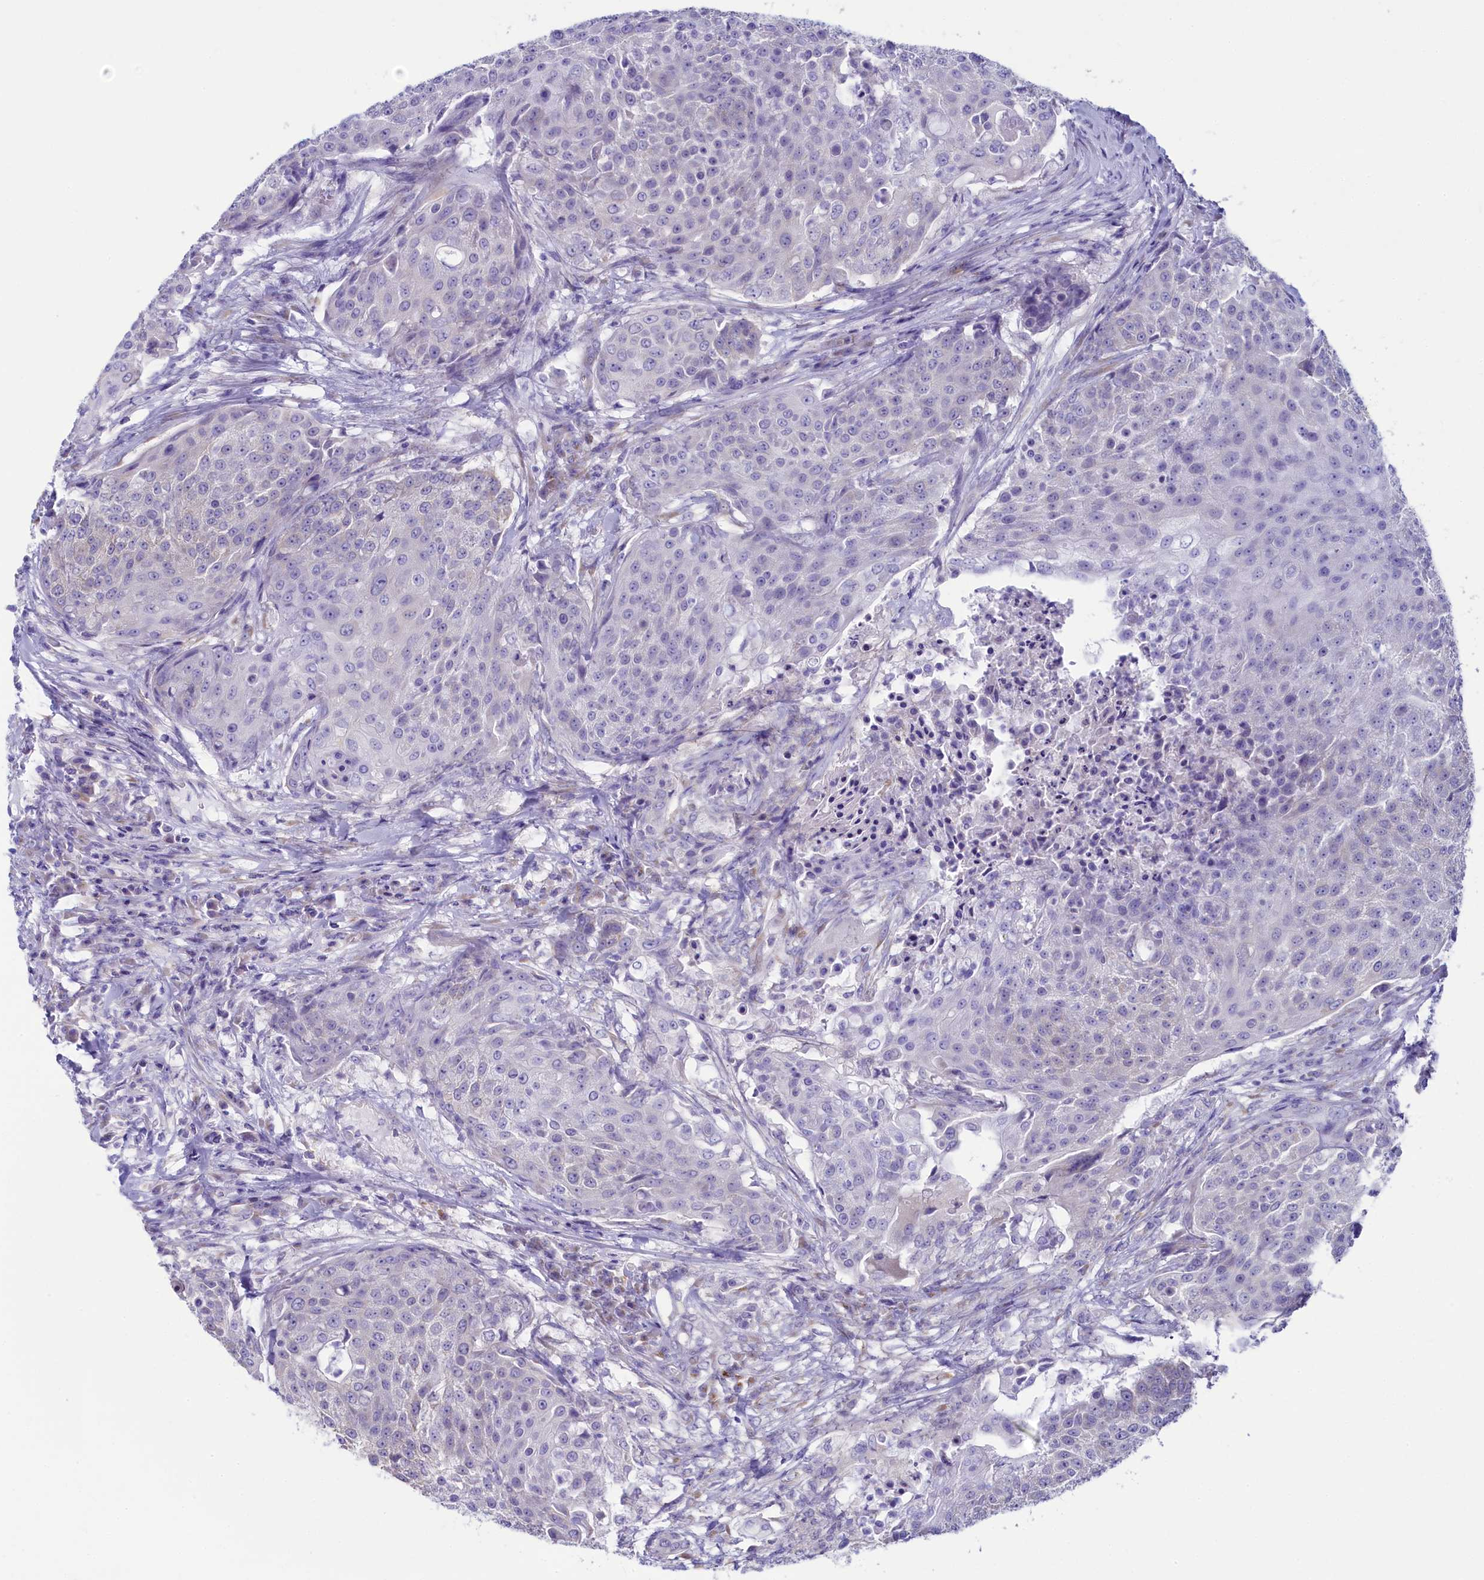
{"staining": {"intensity": "negative", "quantity": "none", "location": "none"}, "tissue": "urothelial cancer", "cell_type": "Tumor cells", "image_type": "cancer", "snomed": [{"axis": "morphology", "description": "Urothelial carcinoma, High grade"}, {"axis": "topography", "description": "Urinary bladder"}], "caption": "IHC histopathology image of neoplastic tissue: urothelial carcinoma (high-grade) stained with DAB (3,3'-diaminobenzidine) demonstrates no significant protein expression in tumor cells.", "gene": "SKA3", "patient": {"sex": "female", "age": 63}}